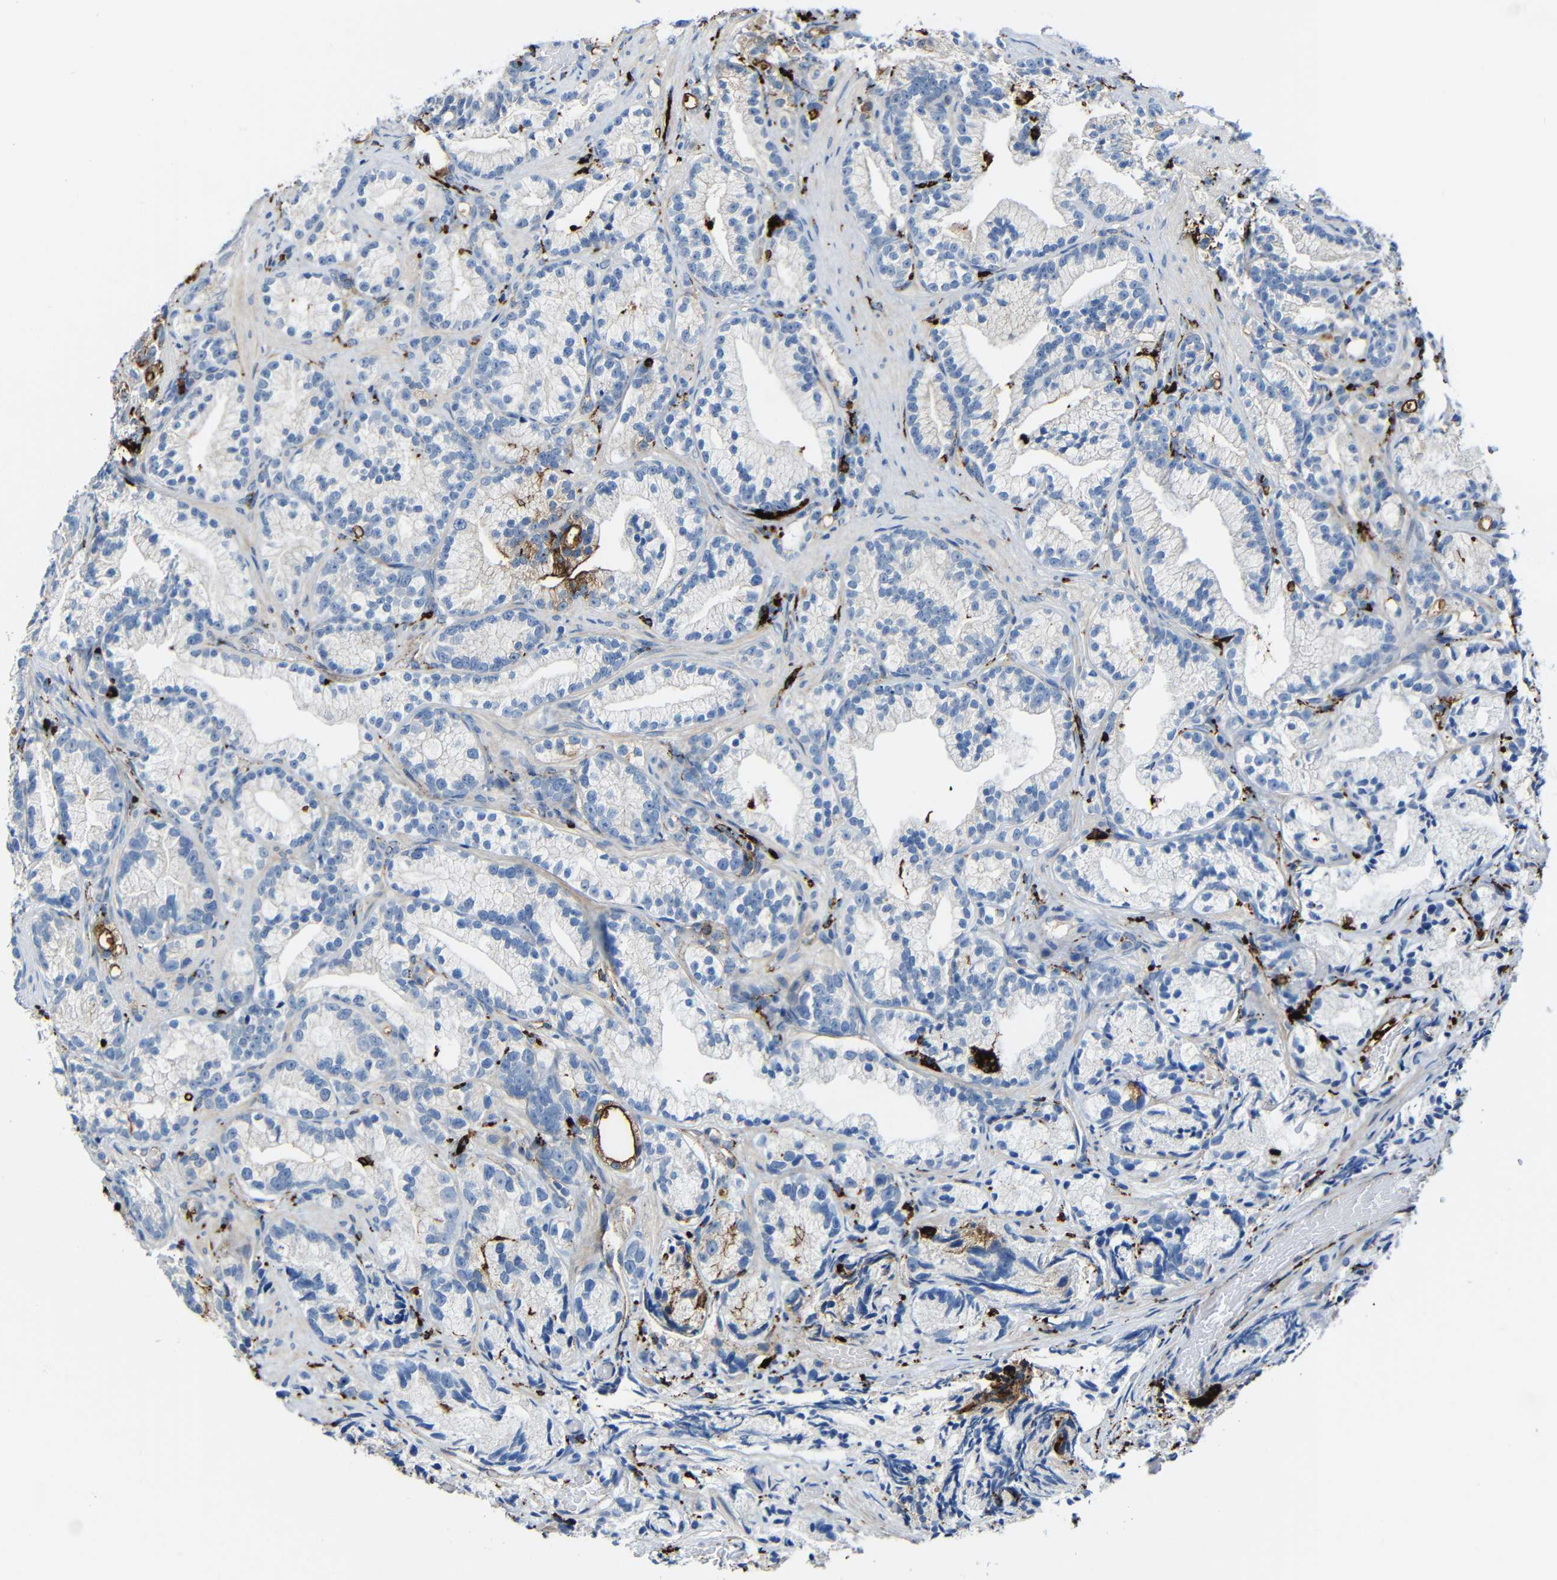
{"staining": {"intensity": "weak", "quantity": ">75%", "location": "cytoplasmic/membranous"}, "tissue": "prostate cancer", "cell_type": "Tumor cells", "image_type": "cancer", "snomed": [{"axis": "morphology", "description": "Adenocarcinoma, Low grade"}, {"axis": "topography", "description": "Prostate"}], "caption": "IHC histopathology image of neoplastic tissue: human prostate cancer stained using IHC demonstrates low levels of weak protein expression localized specifically in the cytoplasmic/membranous of tumor cells, appearing as a cytoplasmic/membranous brown color.", "gene": "HLA-DMA", "patient": {"sex": "male", "age": 89}}